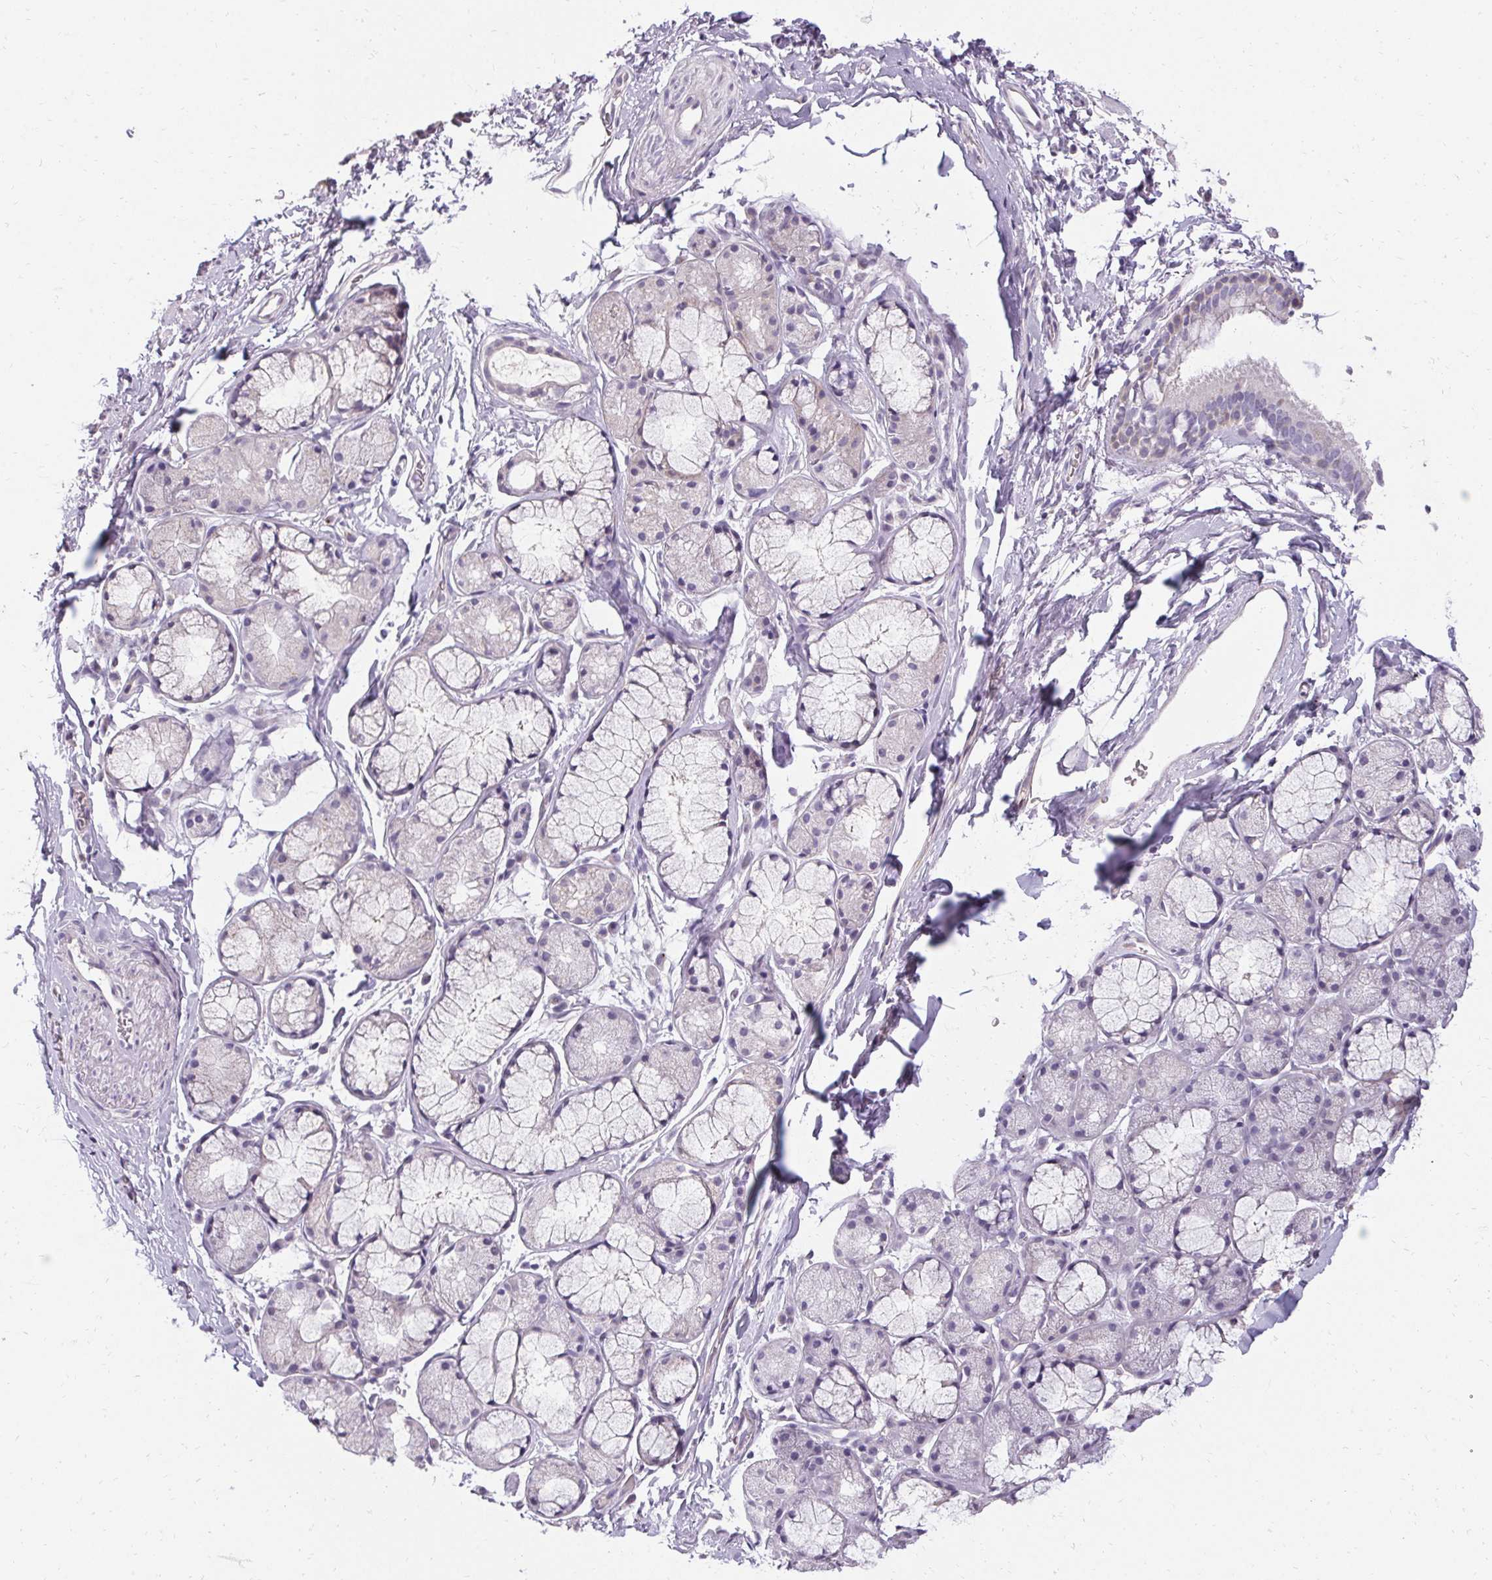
{"staining": {"intensity": "negative", "quantity": "none", "location": "none"}, "tissue": "adipose tissue", "cell_type": "Adipocytes", "image_type": "normal", "snomed": [{"axis": "morphology", "description": "Normal tissue, NOS"}, {"axis": "topography", "description": "Lymph node"}, {"axis": "topography", "description": "Cartilage tissue"}, {"axis": "topography", "description": "Bronchus"}], "caption": "Histopathology image shows no protein staining in adipocytes of unremarkable adipose tissue.", "gene": "HSD17B3", "patient": {"sex": "female", "age": 70}}